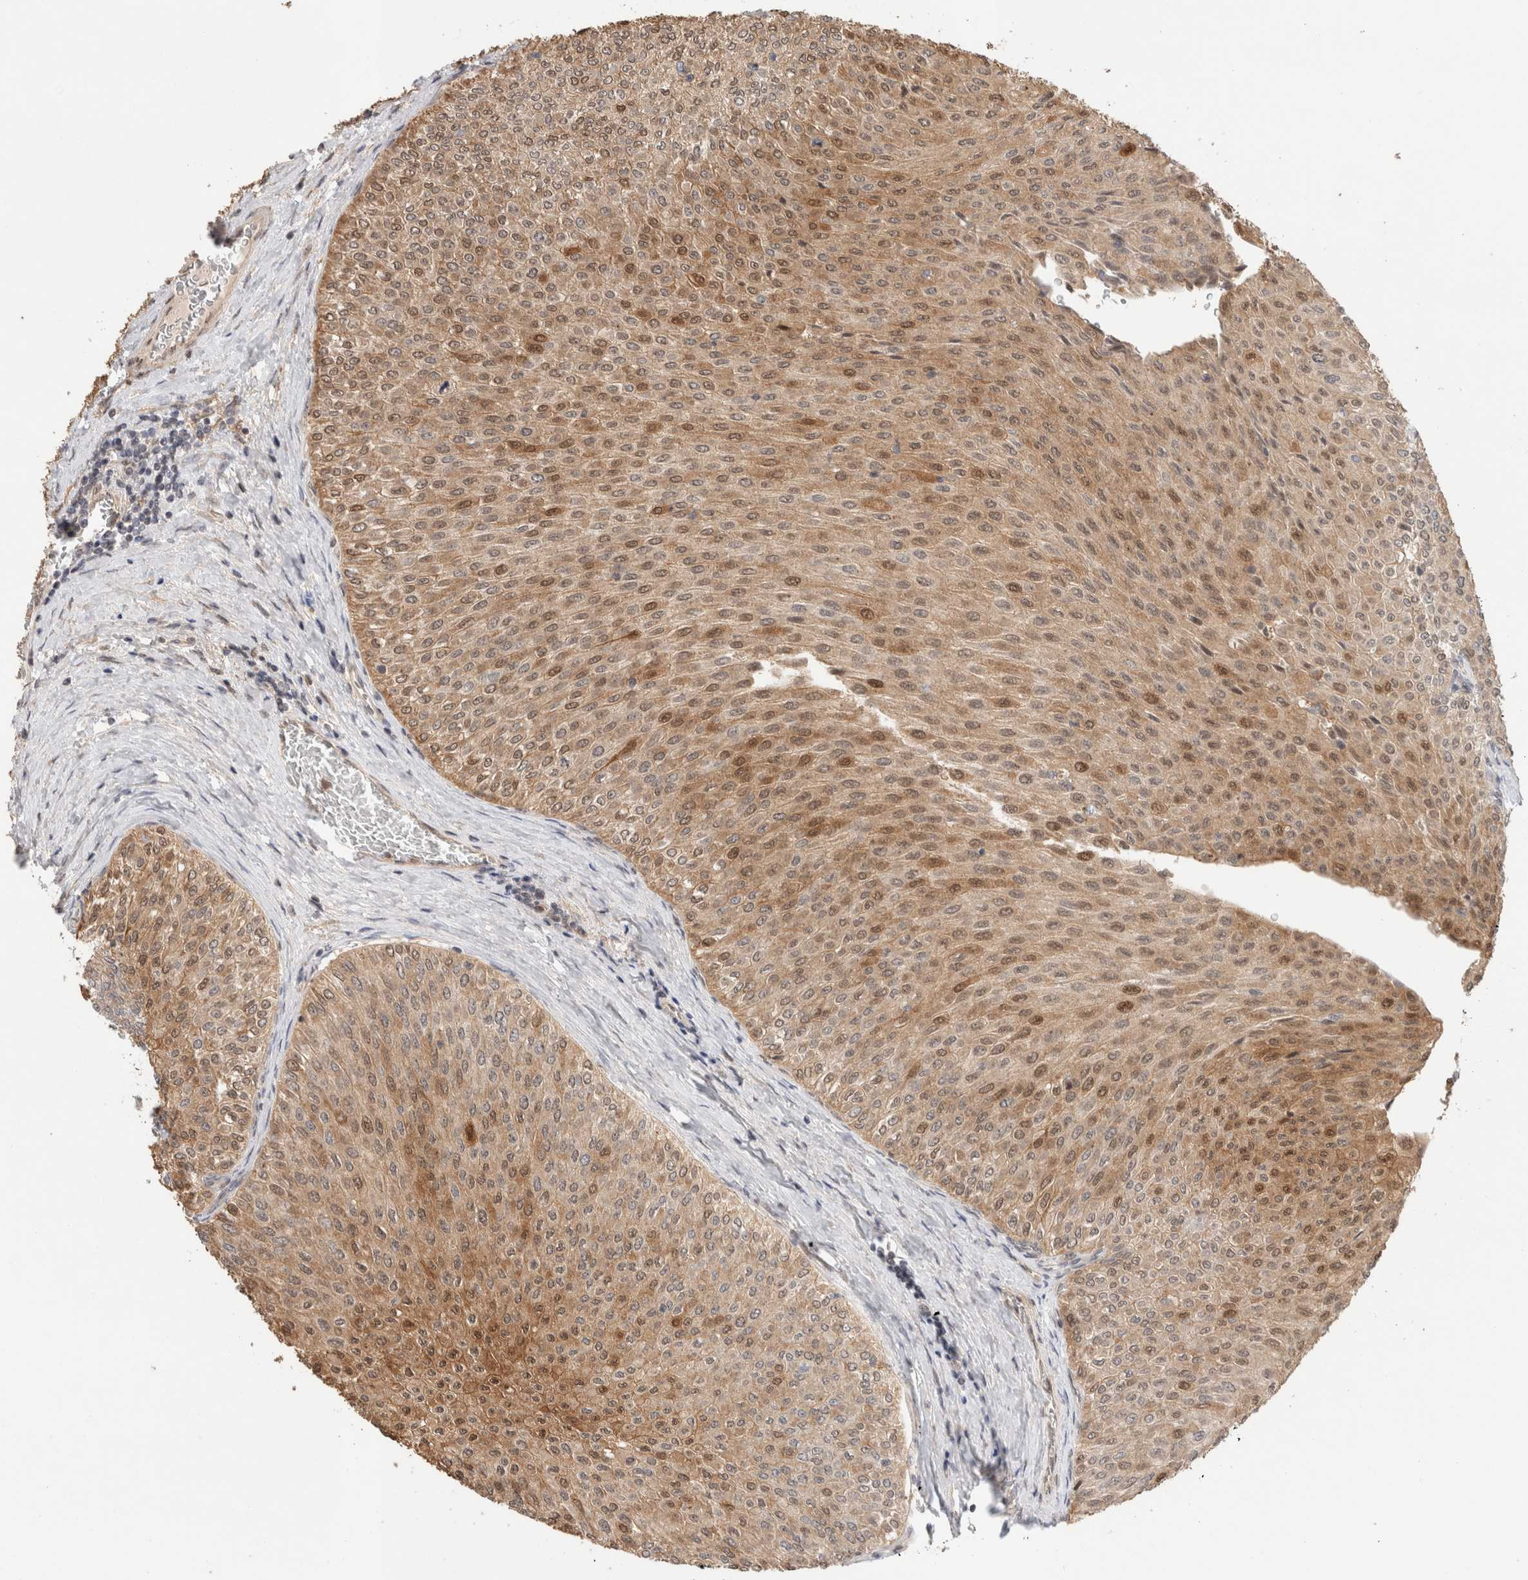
{"staining": {"intensity": "moderate", "quantity": ">75%", "location": "cytoplasmic/membranous,nuclear"}, "tissue": "urothelial cancer", "cell_type": "Tumor cells", "image_type": "cancer", "snomed": [{"axis": "morphology", "description": "Urothelial carcinoma, Low grade"}, {"axis": "topography", "description": "Urinary bladder"}], "caption": "This image displays IHC staining of human urothelial carcinoma (low-grade), with medium moderate cytoplasmic/membranous and nuclear positivity in about >75% of tumor cells.", "gene": "OTUD6B", "patient": {"sex": "male", "age": 78}}